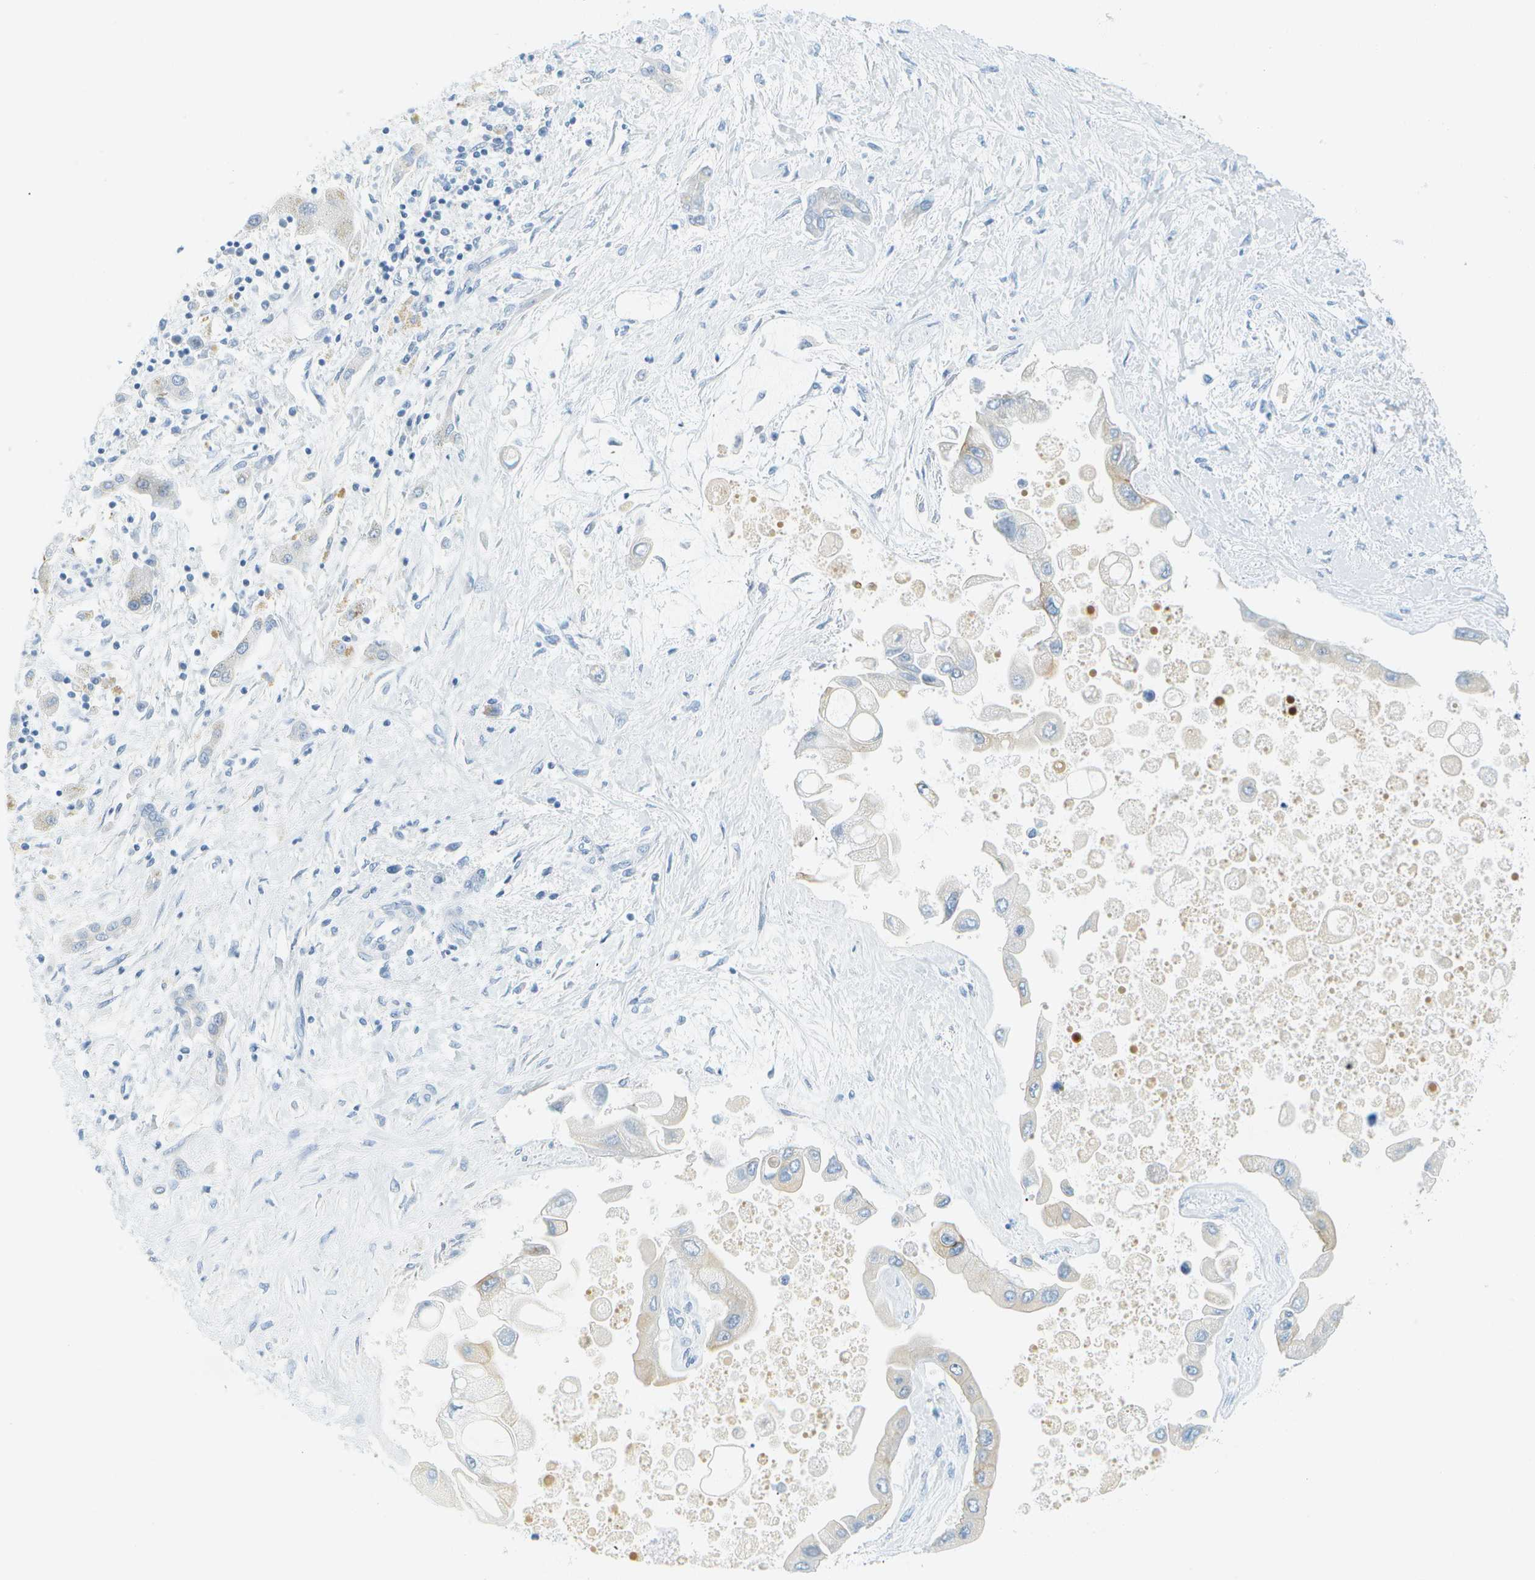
{"staining": {"intensity": "negative", "quantity": "none", "location": "none"}, "tissue": "liver cancer", "cell_type": "Tumor cells", "image_type": "cancer", "snomed": [{"axis": "morphology", "description": "Cholangiocarcinoma"}, {"axis": "topography", "description": "Liver"}], "caption": "This histopathology image is of cholangiocarcinoma (liver) stained with immunohistochemistry (IHC) to label a protein in brown with the nuclei are counter-stained blue. There is no staining in tumor cells. The staining is performed using DAB brown chromogen with nuclei counter-stained in using hematoxylin.", "gene": "SMYD5", "patient": {"sex": "male", "age": 50}}